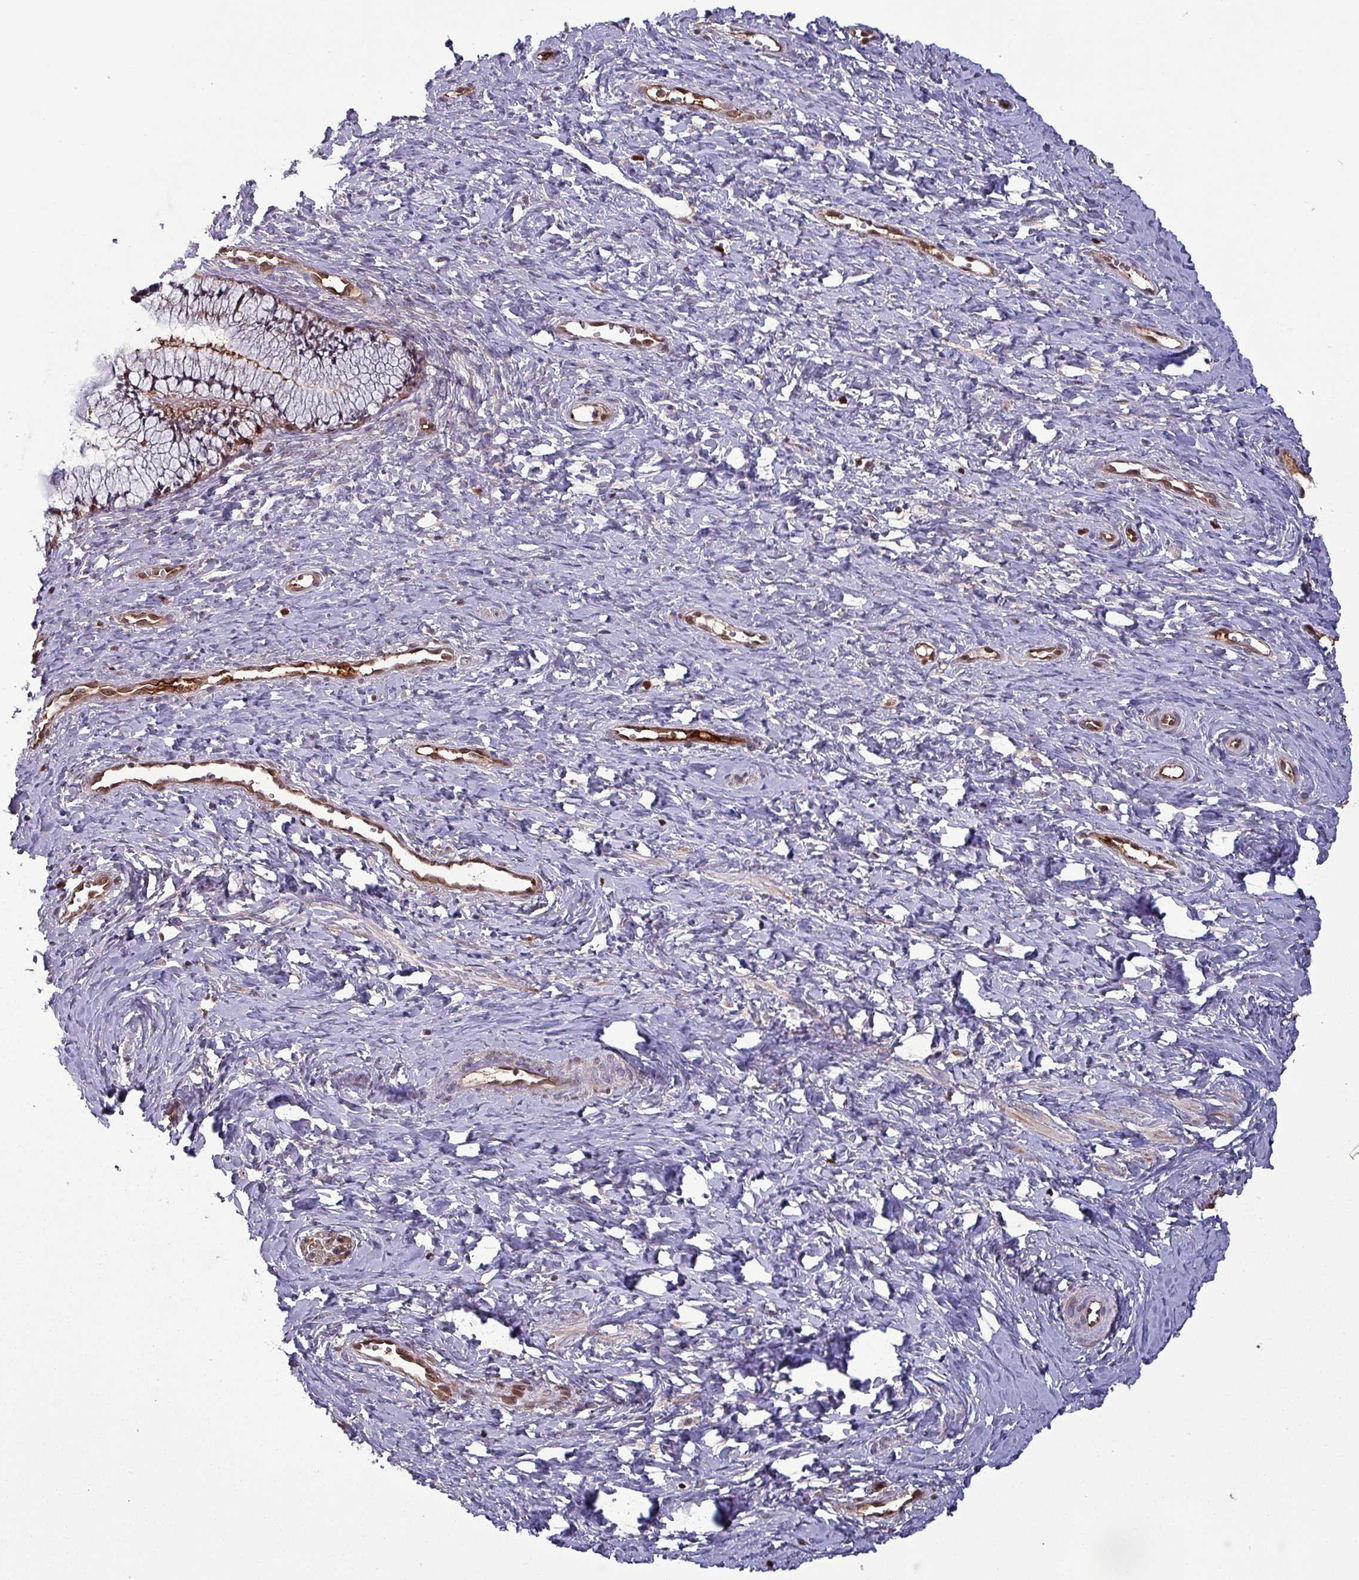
{"staining": {"intensity": "moderate", "quantity": ">75%", "location": "cytoplasmic/membranous"}, "tissue": "cervix", "cell_type": "Glandular cells", "image_type": "normal", "snomed": [{"axis": "morphology", "description": "Normal tissue, NOS"}, {"axis": "topography", "description": "Cervix"}], "caption": "Immunohistochemical staining of unremarkable human cervix reveals medium levels of moderate cytoplasmic/membranous staining in about >75% of glandular cells.", "gene": "PSMB8", "patient": {"sex": "female", "age": 36}}